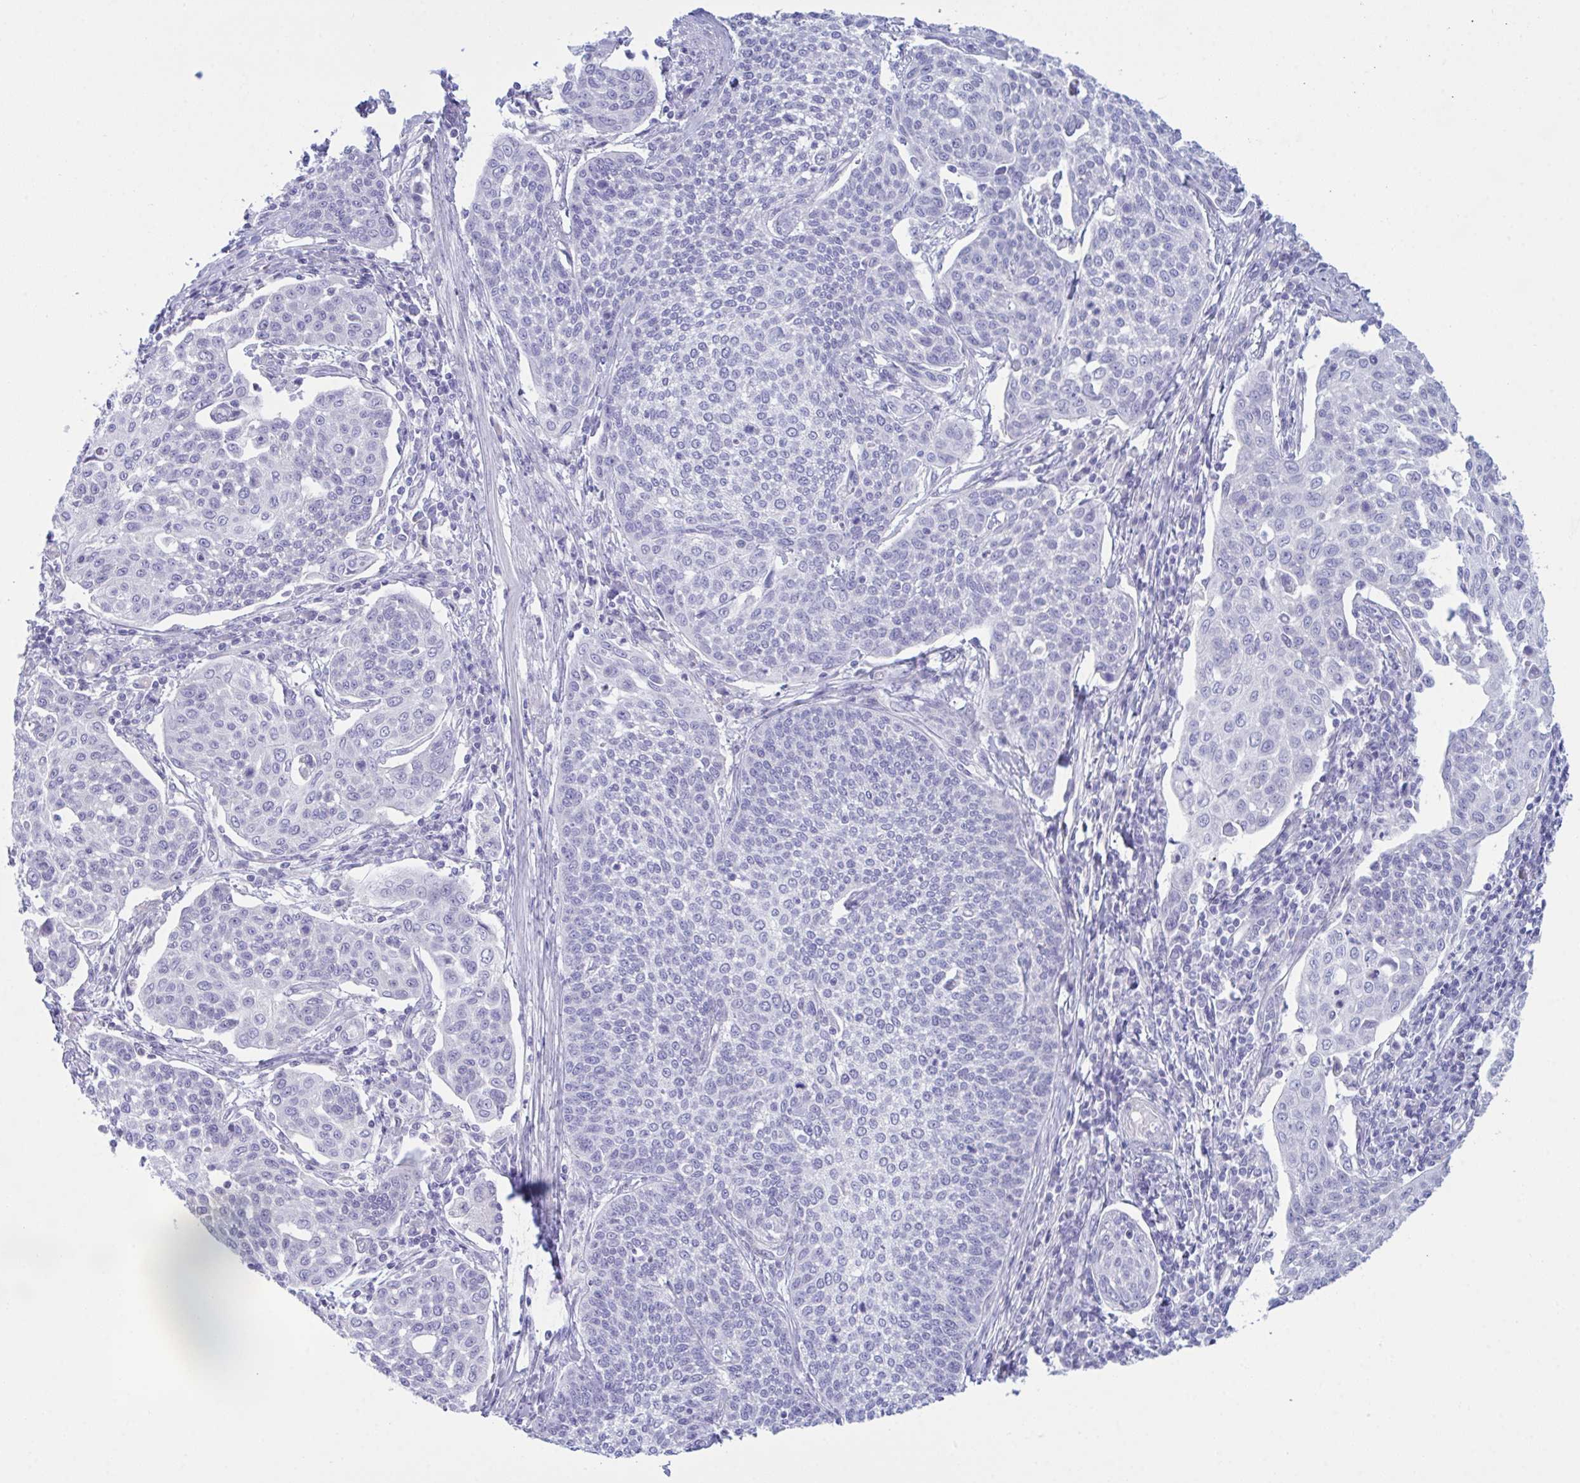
{"staining": {"intensity": "negative", "quantity": "none", "location": "none"}, "tissue": "cervical cancer", "cell_type": "Tumor cells", "image_type": "cancer", "snomed": [{"axis": "morphology", "description": "Squamous cell carcinoma, NOS"}, {"axis": "topography", "description": "Cervix"}], "caption": "Tumor cells show no significant positivity in cervical cancer.", "gene": "BBS1", "patient": {"sex": "female", "age": 34}}